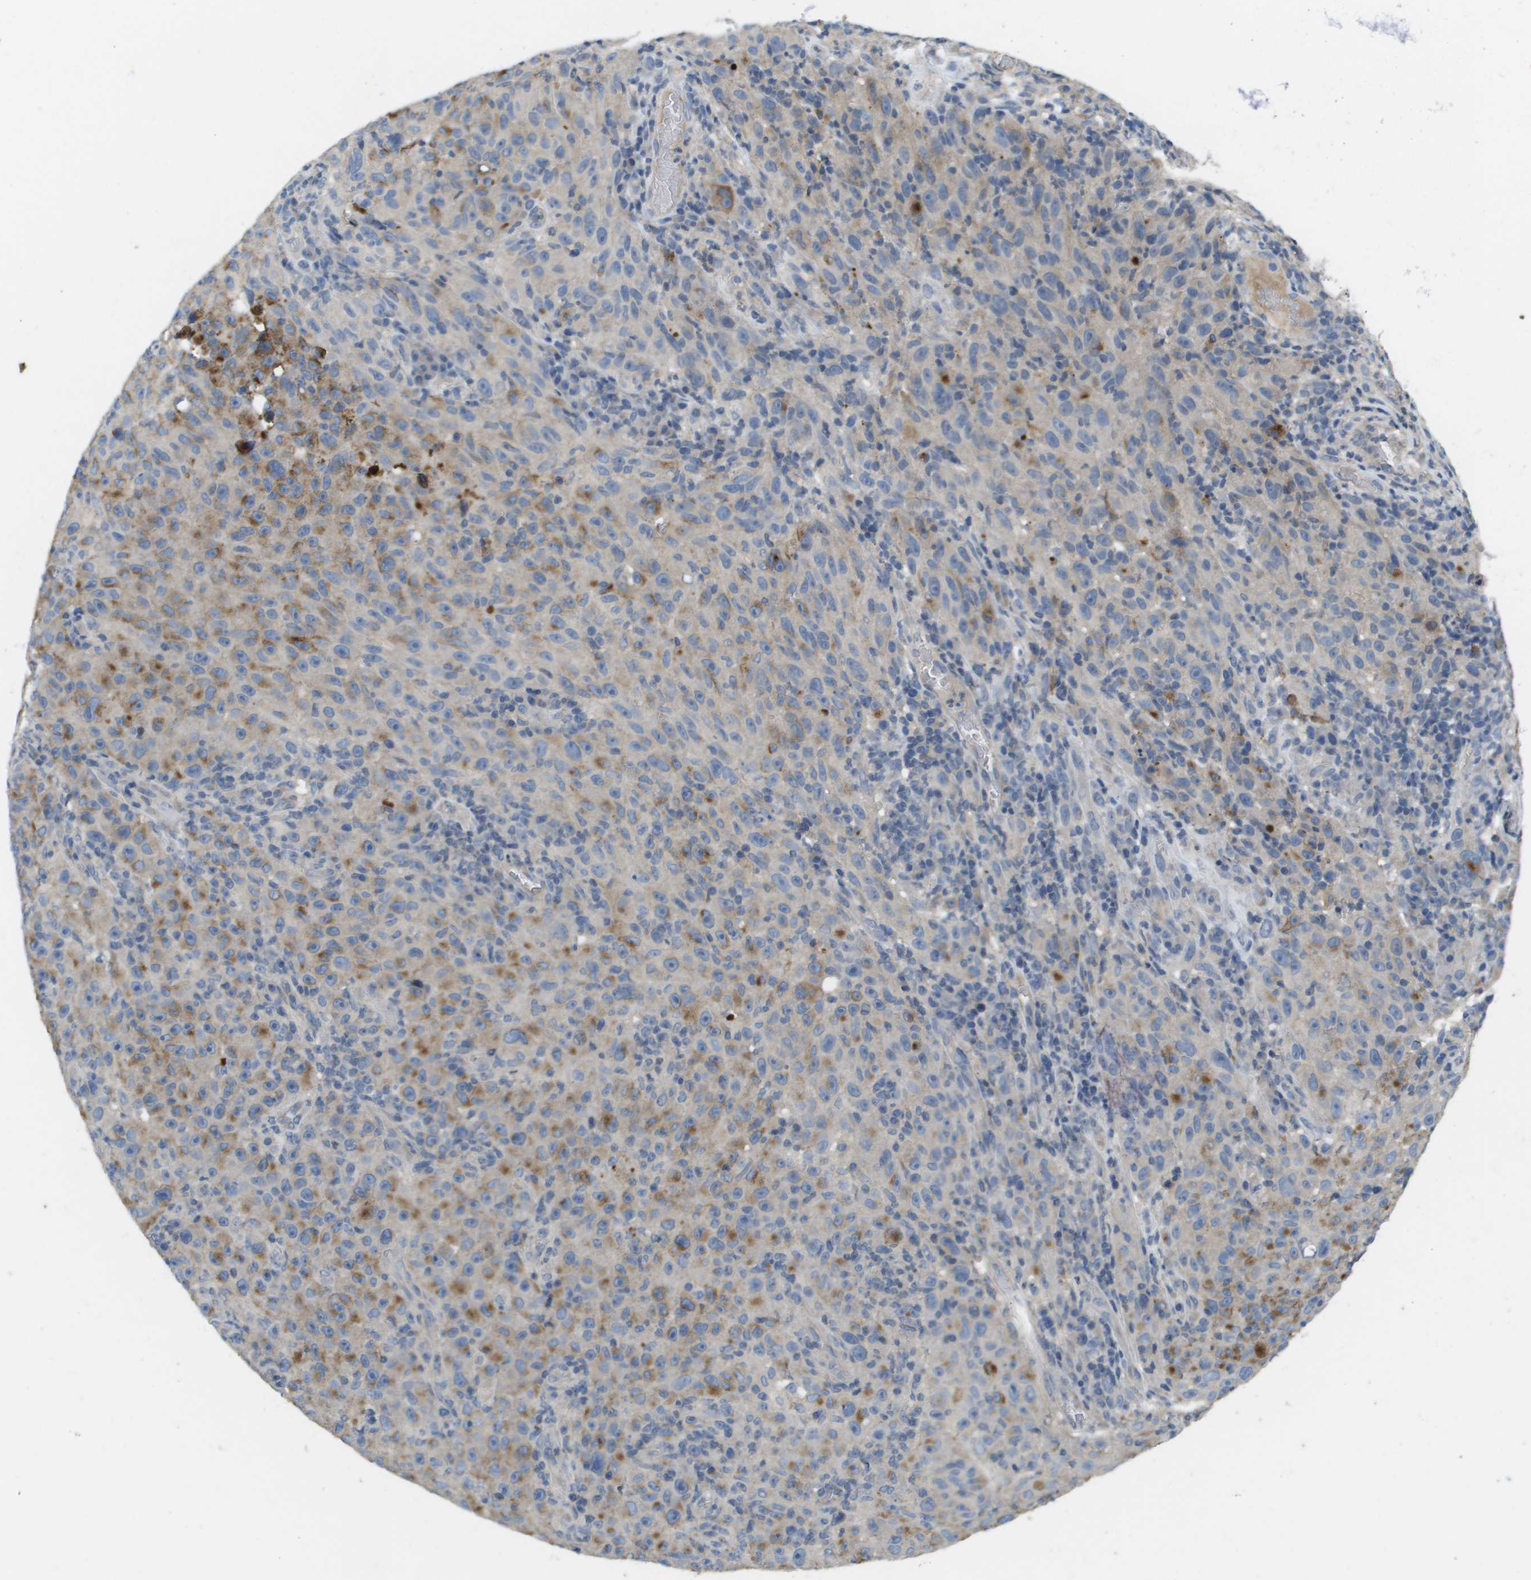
{"staining": {"intensity": "weak", "quantity": "<25%", "location": "cytoplasmic/membranous"}, "tissue": "melanoma", "cell_type": "Tumor cells", "image_type": "cancer", "snomed": [{"axis": "morphology", "description": "Malignant melanoma, NOS"}, {"axis": "topography", "description": "Skin"}], "caption": "Malignant melanoma was stained to show a protein in brown. There is no significant staining in tumor cells. (DAB (3,3'-diaminobenzidine) immunohistochemistry (IHC) visualized using brightfield microscopy, high magnification).", "gene": "KRT23", "patient": {"sex": "female", "age": 82}}